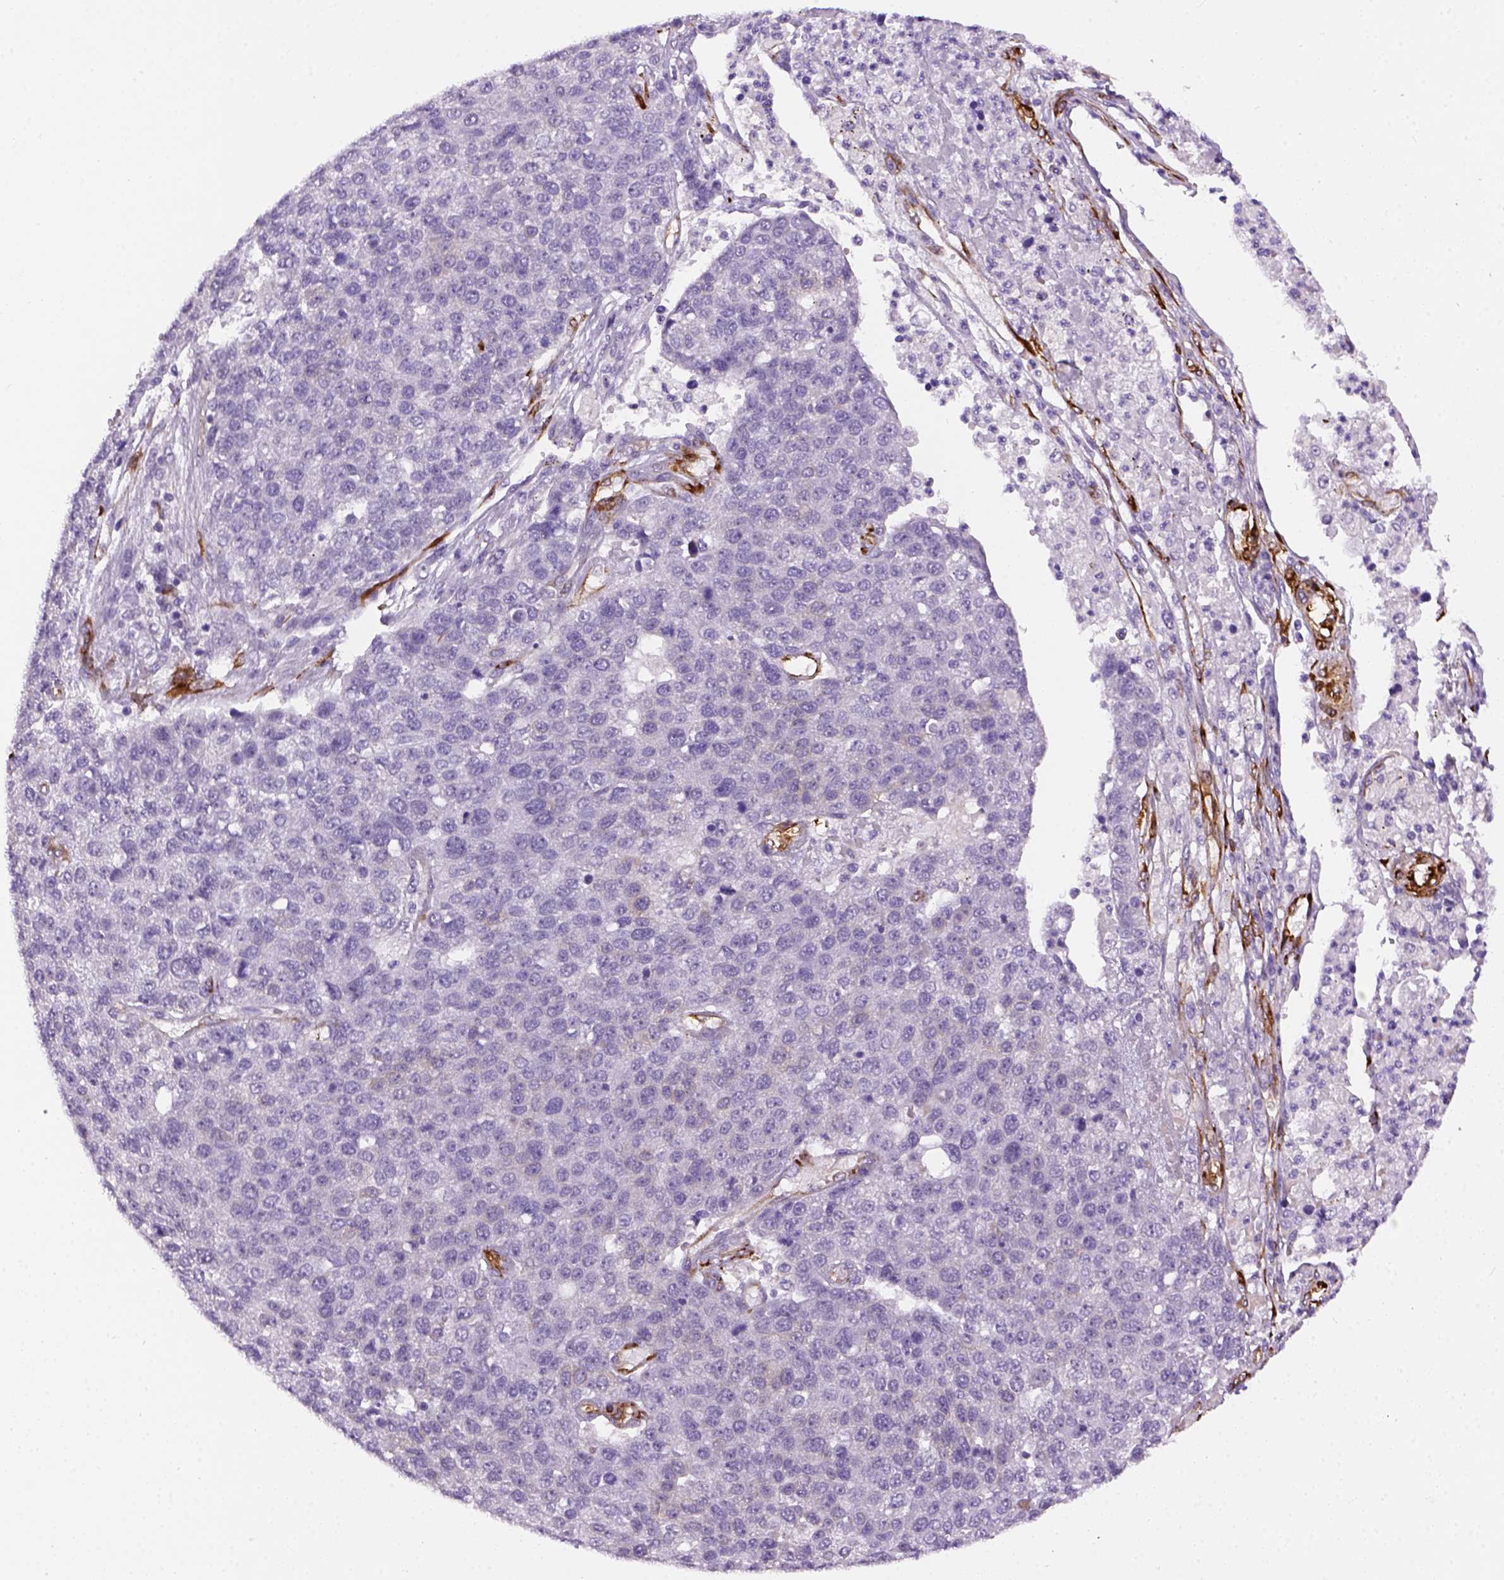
{"staining": {"intensity": "negative", "quantity": "none", "location": "none"}, "tissue": "pancreatic cancer", "cell_type": "Tumor cells", "image_type": "cancer", "snomed": [{"axis": "morphology", "description": "Adenocarcinoma, NOS"}, {"axis": "topography", "description": "Pancreas"}], "caption": "IHC image of neoplastic tissue: human pancreatic adenocarcinoma stained with DAB exhibits no significant protein staining in tumor cells. (Immunohistochemistry, brightfield microscopy, high magnification).", "gene": "KAZN", "patient": {"sex": "female", "age": 61}}